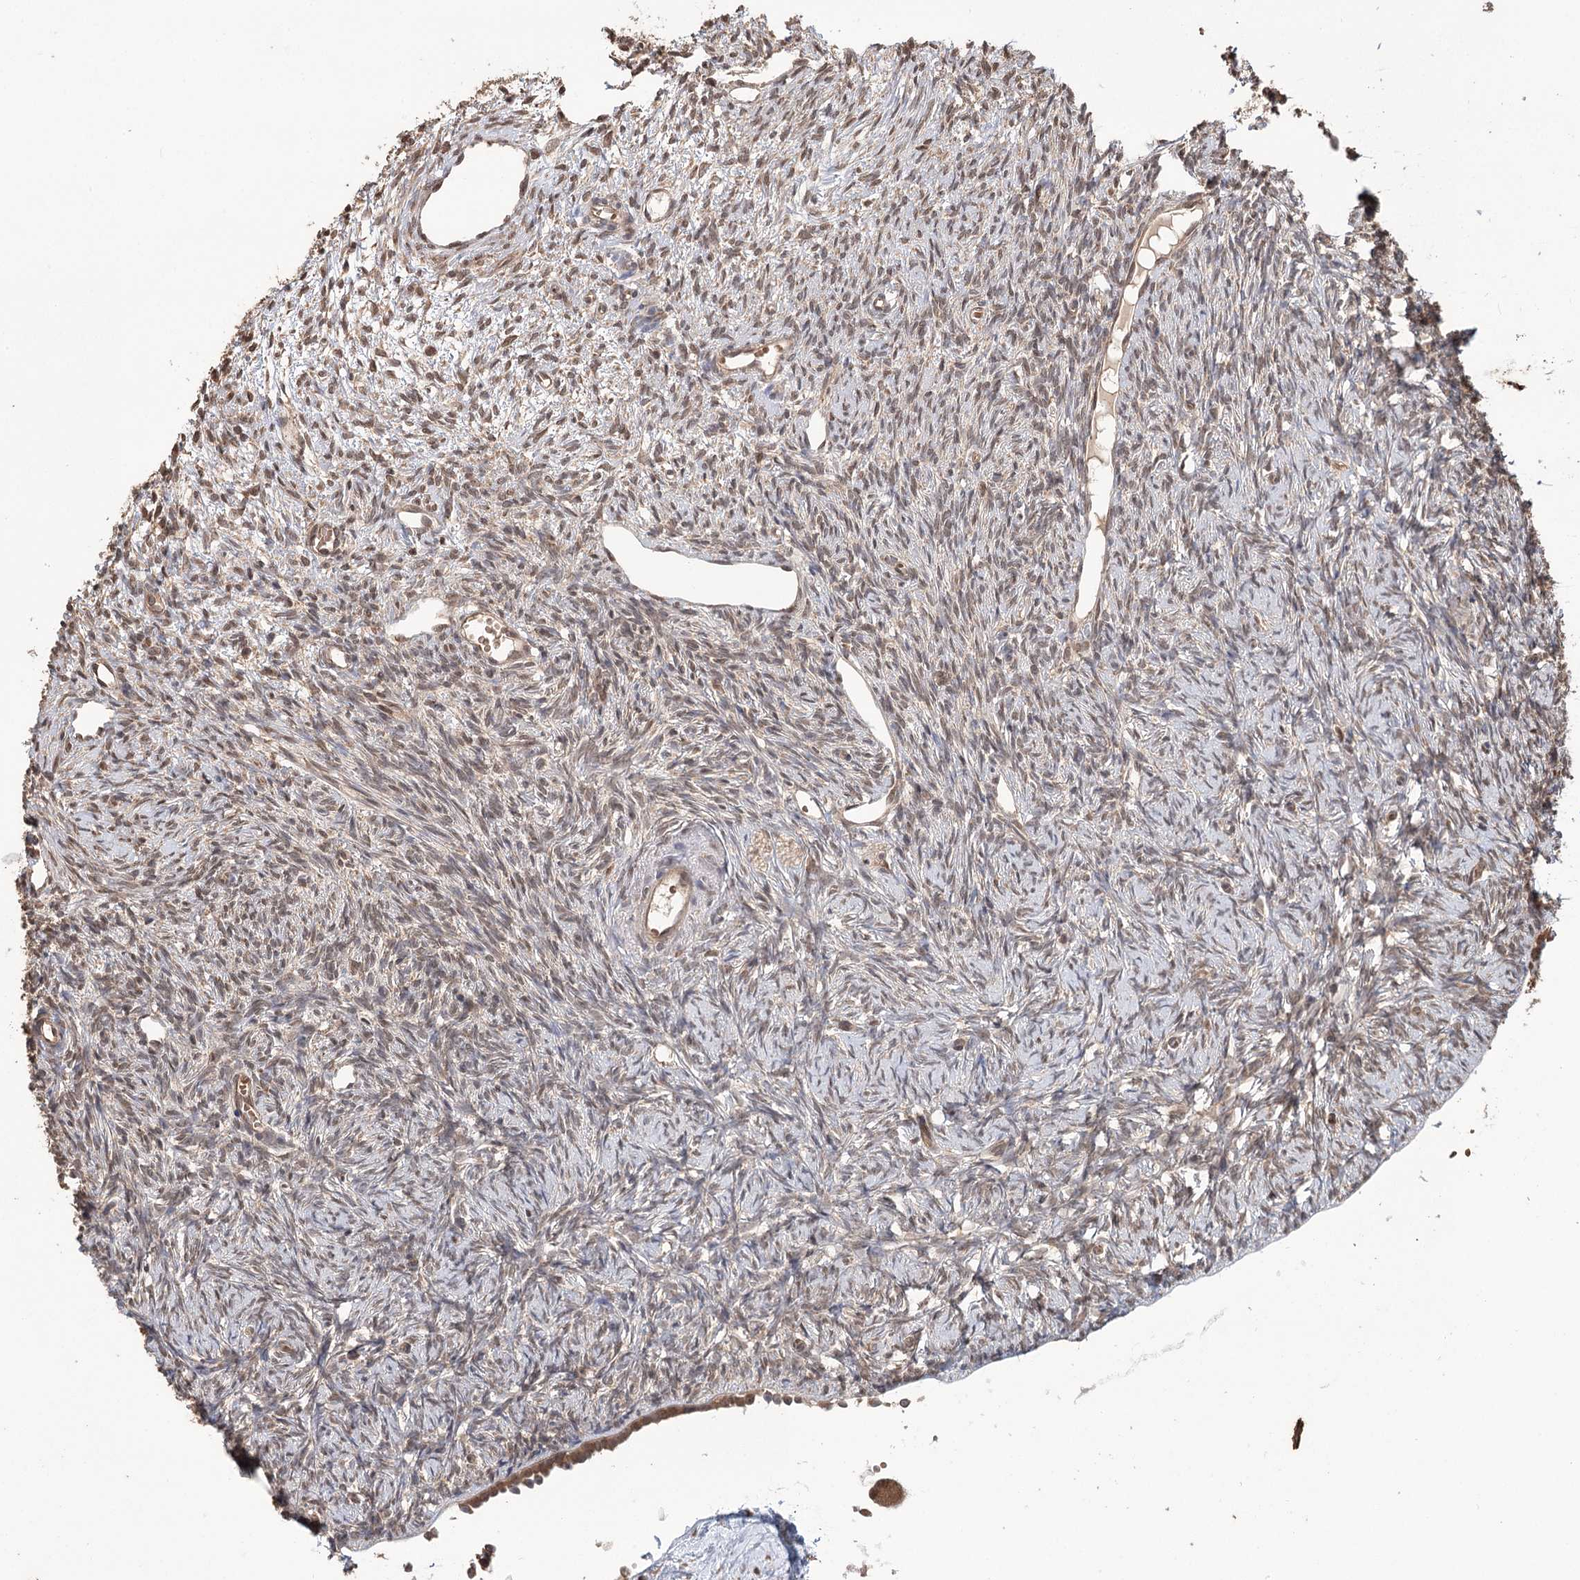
{"staining": {"intensity": "weak", "quantity": "<25%", "location": "cytoplasmic/membranous"}, "tissue": "ovary", "cell_type": "Ovarian stroma cells", "image_type": "normal", "snomed": [{"axis": "morphology", "description": "Normal tissue, NOS"}, {"axis": "topography", "description": "Ovary"}], "caption": "IHC histopathology image of unremarkable ovary stained for a protein (brown), which exhibits no staining in ovarian stroma cells. The staining is performed using DAB brown chromogen with nuclei counter-stained in using hematoxylin.", "gene": "N6AMT1", "patient": {"sex": "female", "age": 51}}